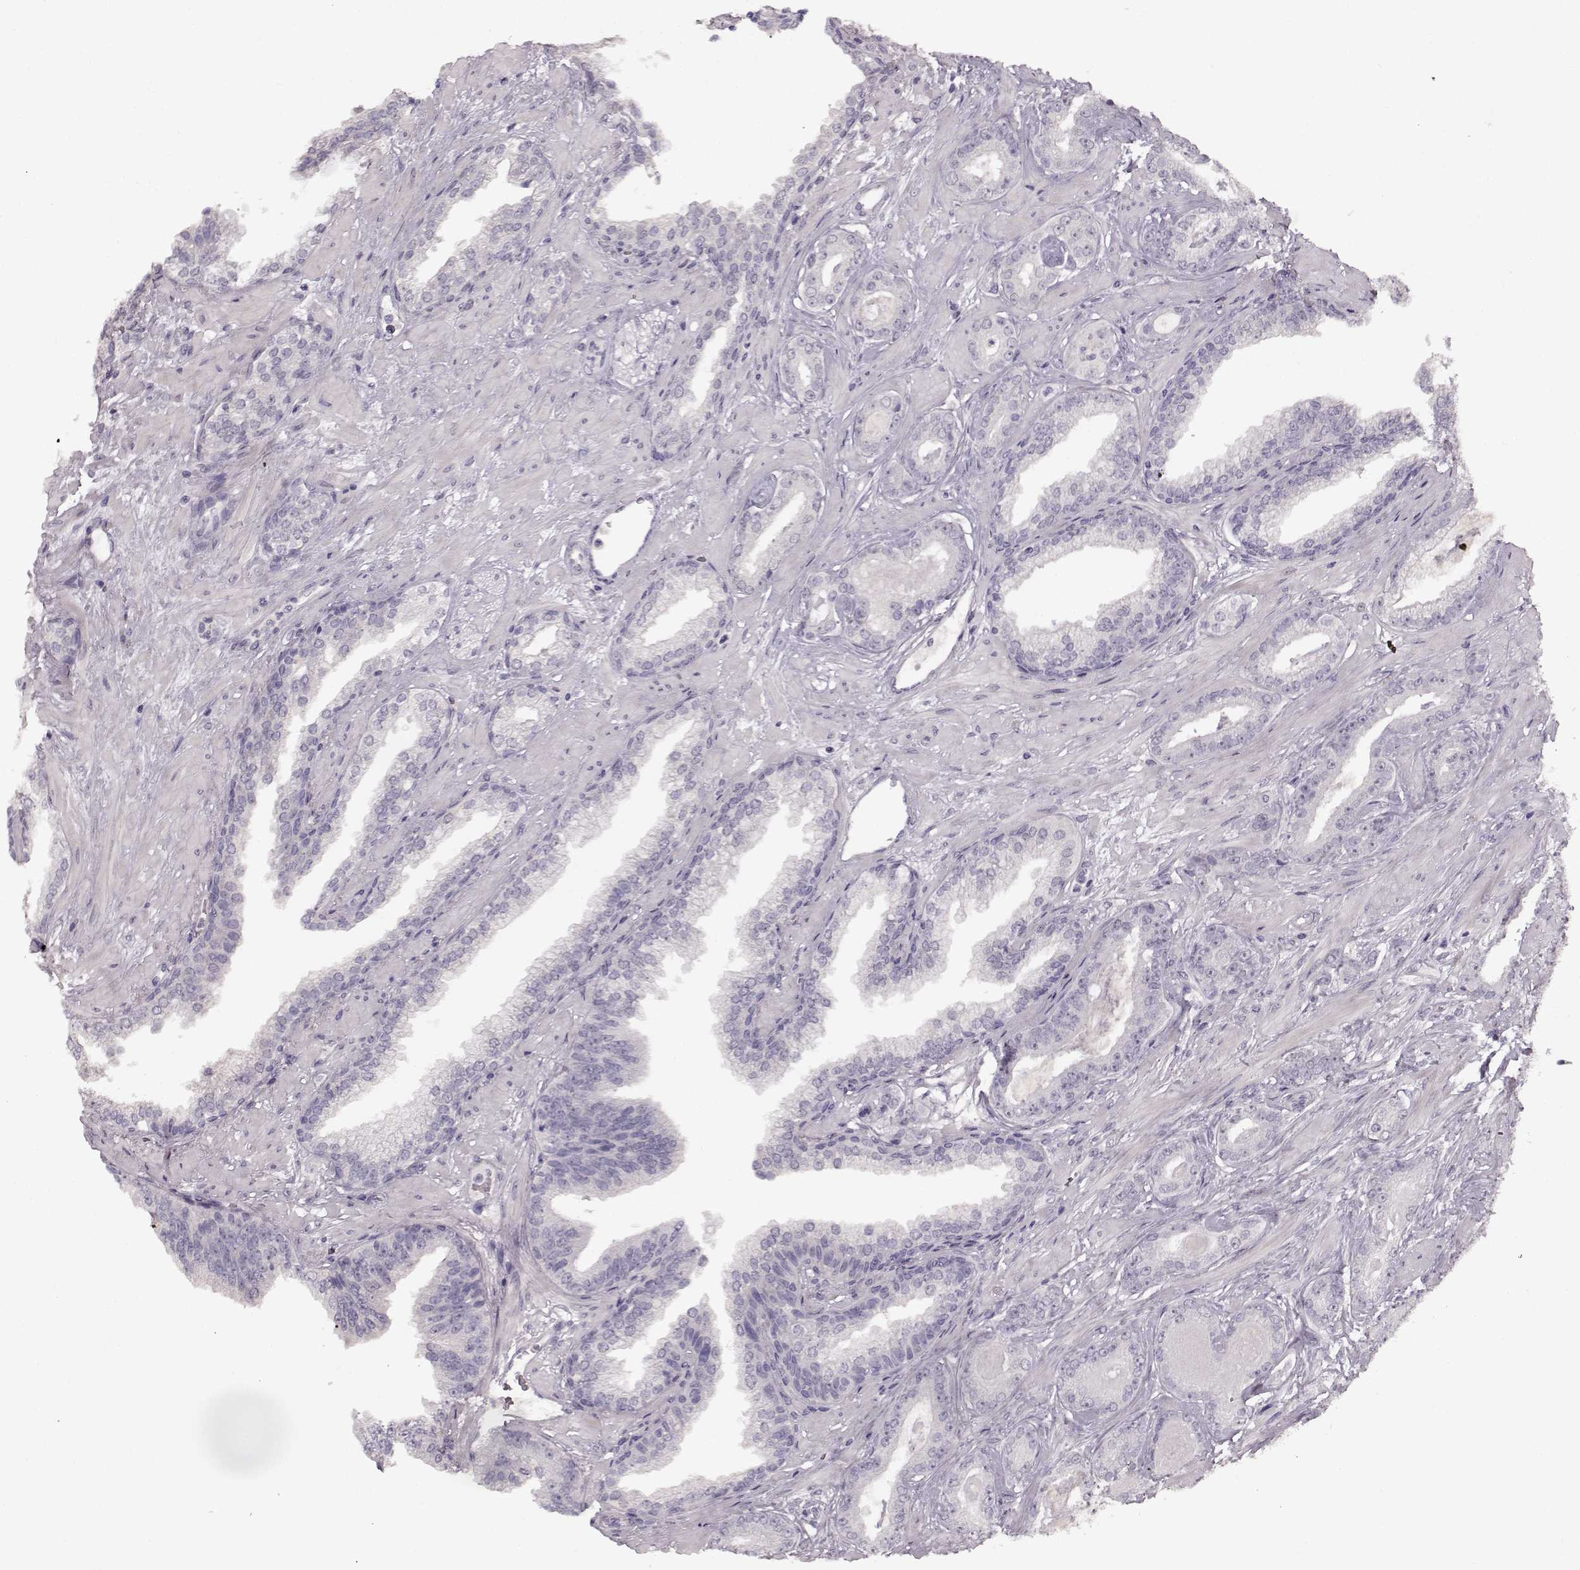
{"staining": {"intensity": "negative", "quantity": "none", "location": "none"}, "tissue": "prostate cancer", "cell_type": "Tumor cells", "image_type": "cancer", "snomed": [{"axis": "morphology", "description": "Adenocarcinoma, Low grade"}, {"axis": "topography", "description": "Prostate"}], "caption": "Tumor cells are negative for brown protein staining in prostate adenocarcinoma (low-grade).", "gene": "FSHB", "patient": {"sex": "male", "age": 61}}